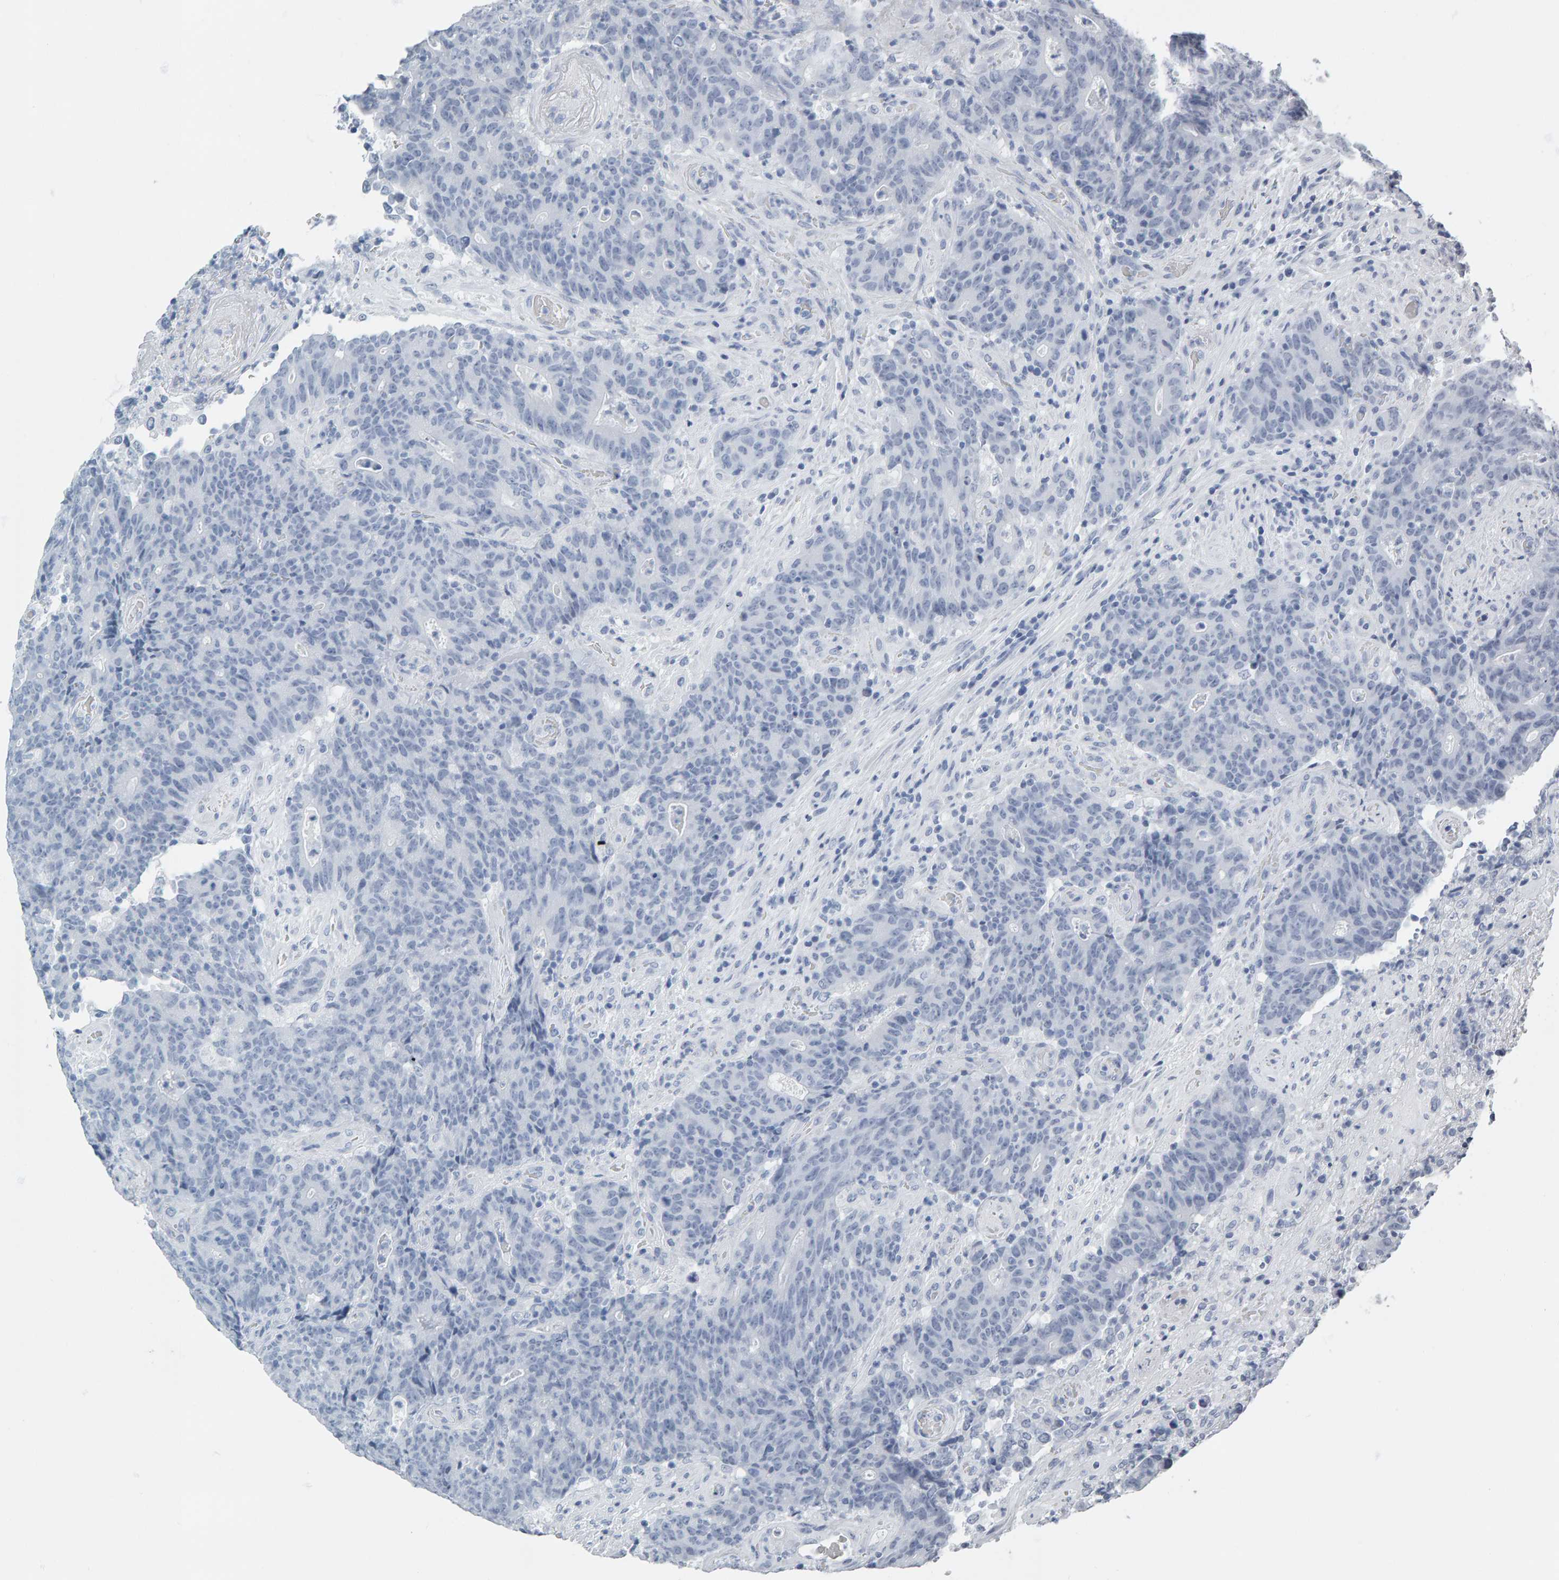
{"staining": {"intensity": "negative", "quantity": "none", "location": "none"}, "tissue": "colorectal cancer", "cell_type": "Tumor cells", "image_type": "cancer", "snomed": [{"axis": "morphology", "description": "Normal tissue, NOS"}, {"axis": "morphology", "description": "Adenocarcinoma, NOS"}, {"axis": "topography", "description": "Colon"}], "caption": "Immunohistochemical staining of colorectal cancer displays no significant staining in tumor cells. (Brightfield microscopy of DAB (3,3'-diaminobenzidine) immunohistochemistry at high magnification).", "gene": "SPACA3", "patient": {"sex": "female", "age": 75}}